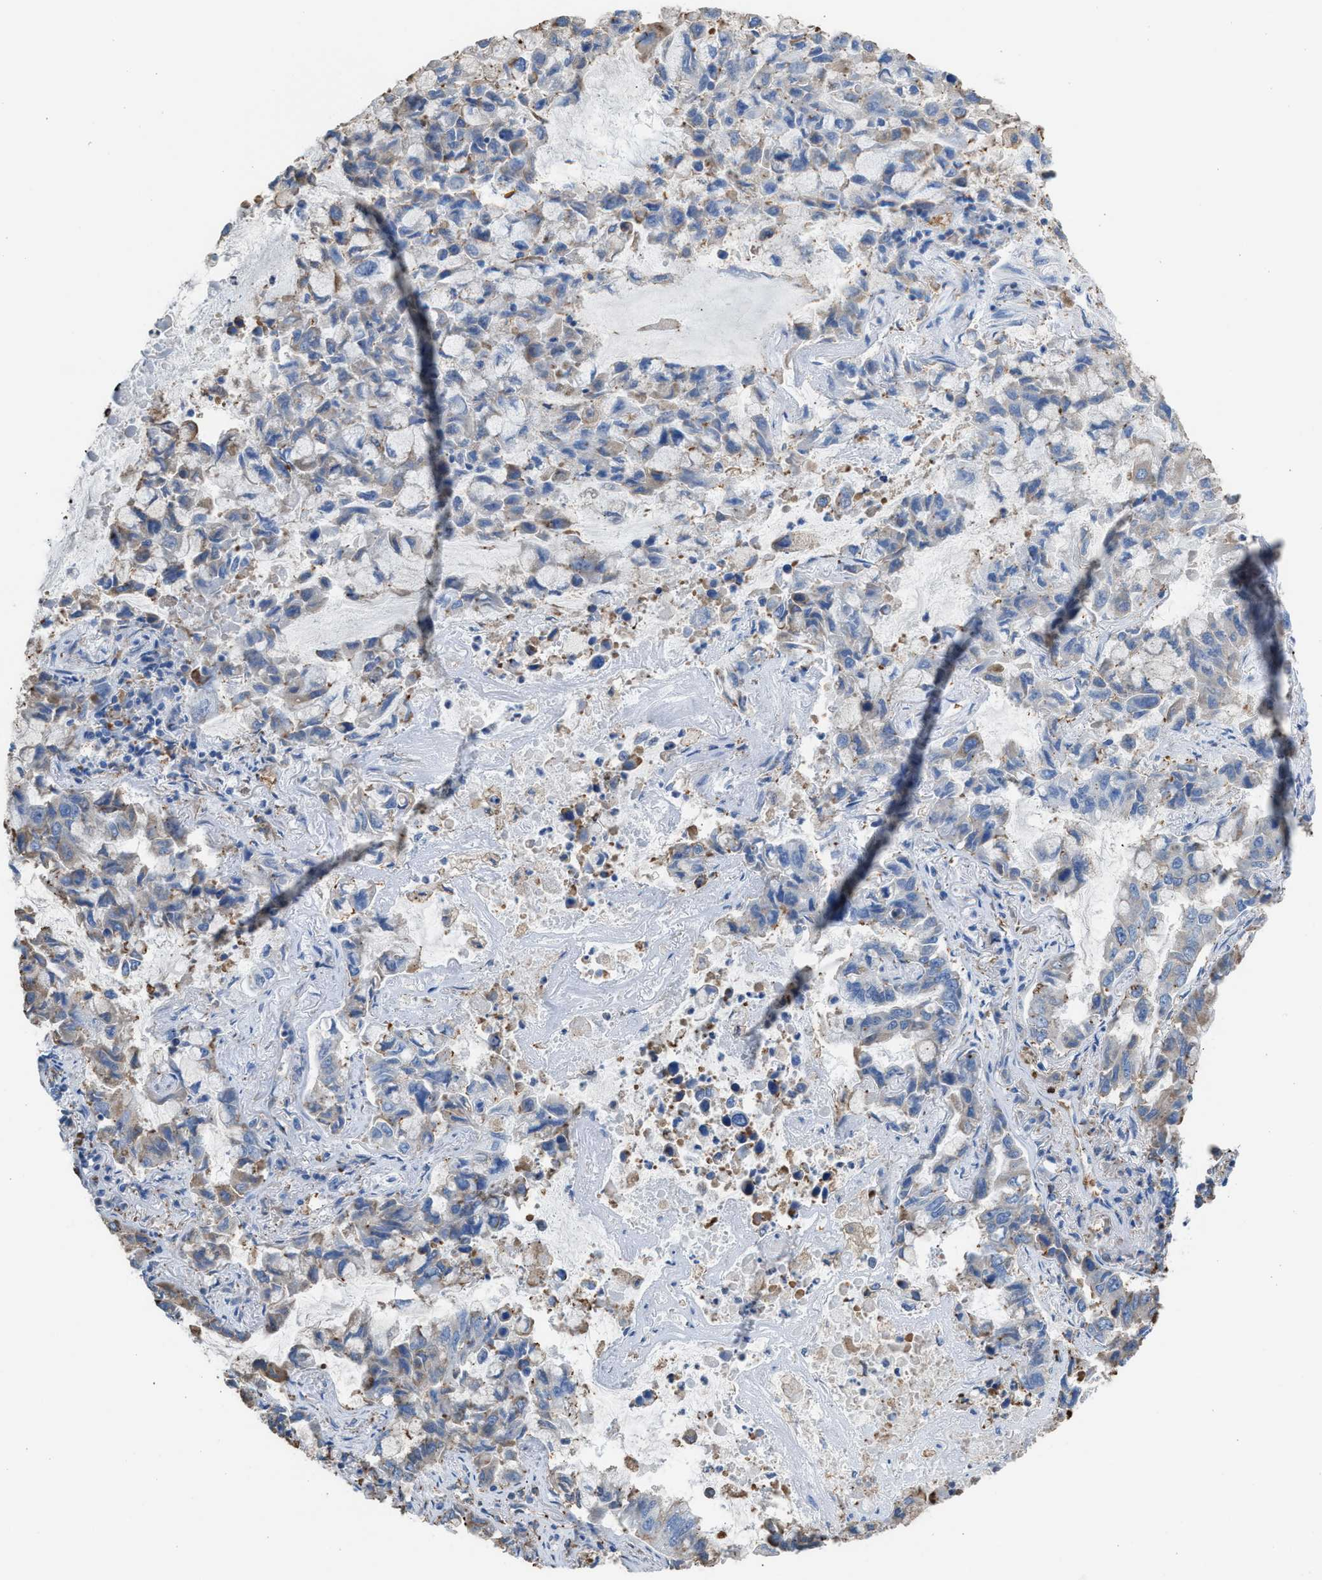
{"staining": {"intensity": "negative", "quantity": "none", "location": "none"}, "tissue": "lung cancer", "cell_type": "Tumor cells", "image_type": "cancer", "snomed": [{"axis": "morphology", "description": "Adenocarcinoma, NOS"}, {"axis": "topography", "description": "Lung"}], "caption": "The image shows no staining of tumor cells in lung cancer (adenocarcinoma).", "gene": "CA3", "patient": {"sex": "male", "age": 64}}